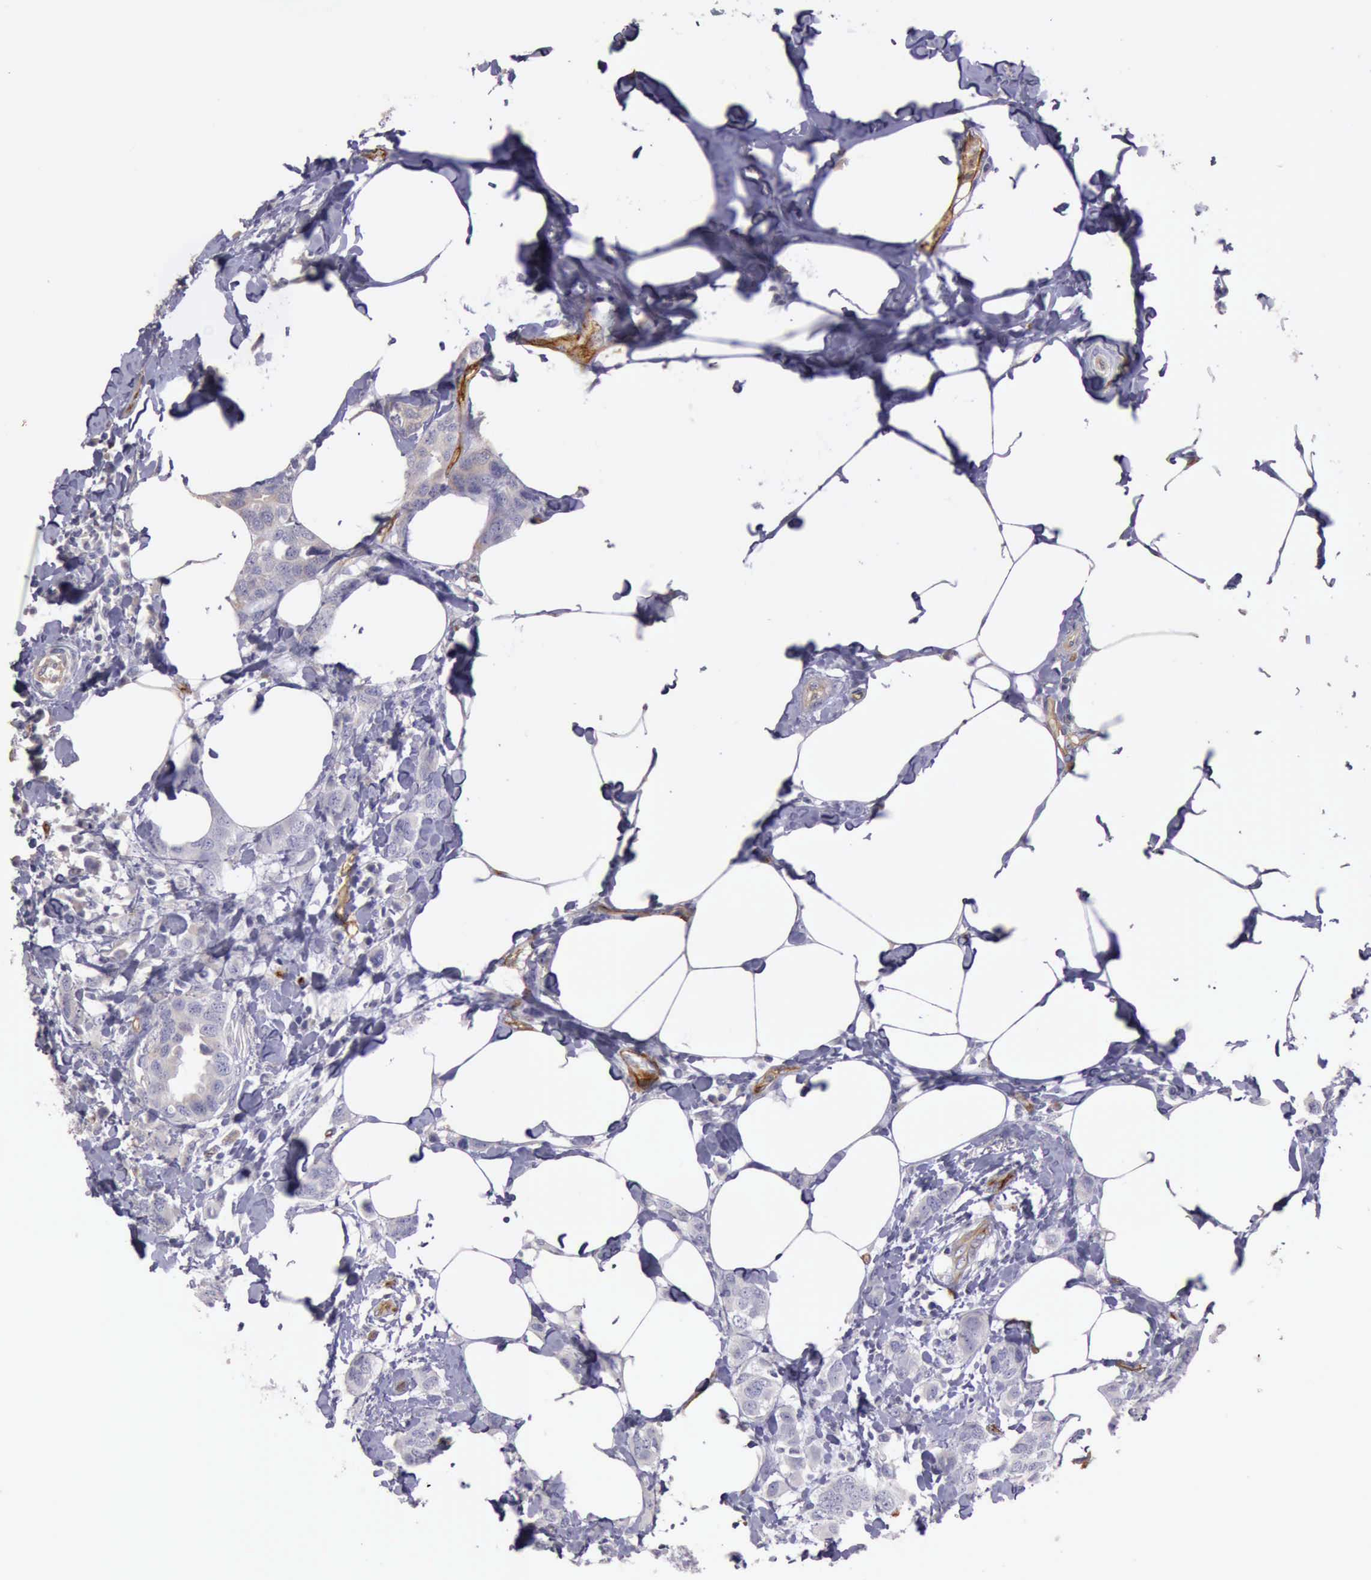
{"staining": {"intensity": "moderate", "quantity": "<25%", "location": "cytoplasmic/membranous"}, "tissue": "breast cancer", "cell_type": "Tumor cells", "image_type": "cancer", "snomed": [{"axis": "morphology", "description": "Normal tissue, NOS"}, {"axis": "morphology", "description": "Duct carcinoma"}, {"axis": "topography", "description": "Breast"}], "caption": "DAB immunohistochemical staining of human breast cancer (intraductal carcinoma) exhibits moderate cytoplasmic/membranous protein expression in about <25% of tumor cells.", "gene": "TCEANC", "patient": {"sex": "female", "age": 50}}